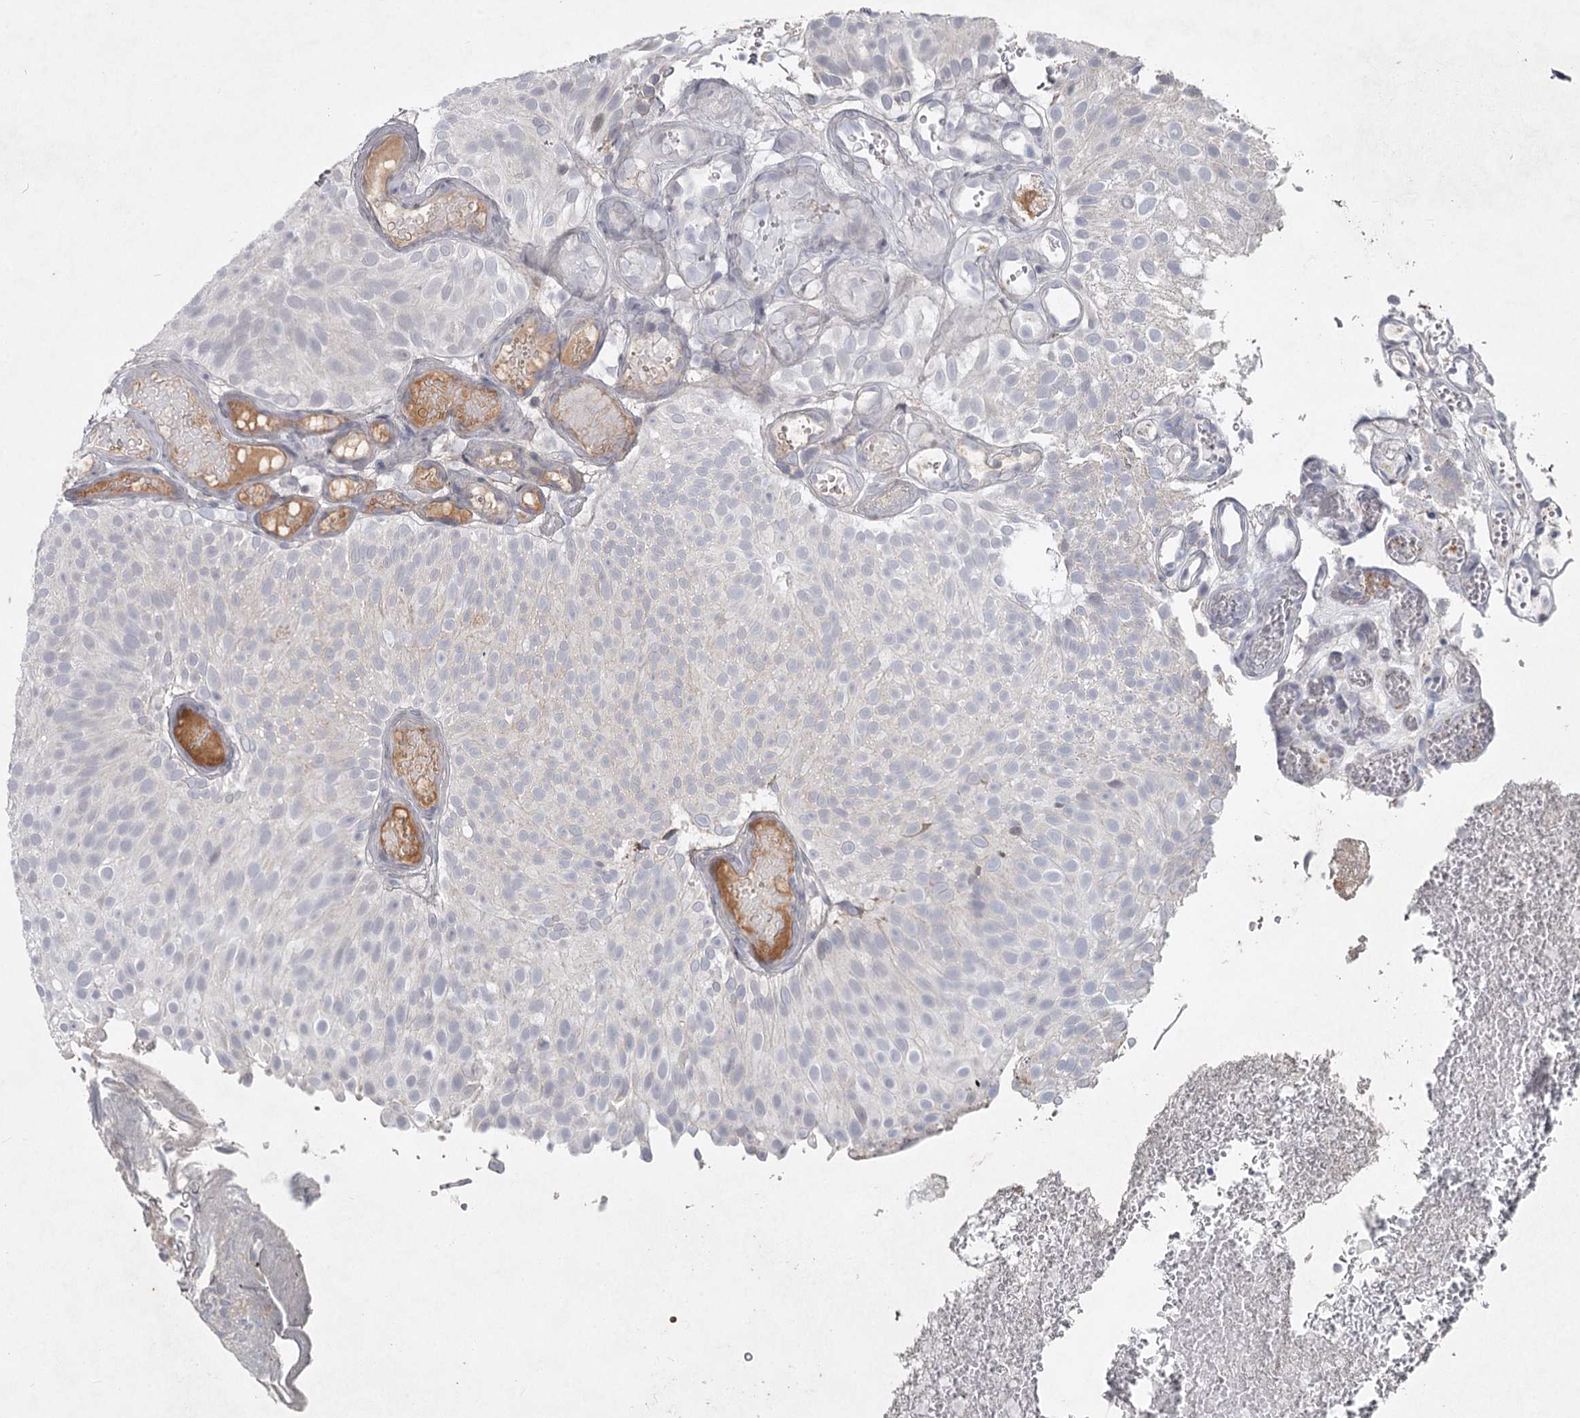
{"staining": {"intensity": "negative", "quantity": "none", "location": "none"}, "tissue": "urothelial cancer", "cell_type": "Tumor cells", "image_type": "cancer", "snomed": [{"axis": "morphology", "description": "Urothelial carcinoma, Low grade"}, {"axis": "topography", "description": "Urinary bladder"}], "caption": "Immunohistochemistry micrograph of urothelial carcinoma (low-grade) stained for a protein (brown), which reveals no expression in tumor cells.", "gene": "DHRS9", "patient": {"sex": "male", "age": 78}}